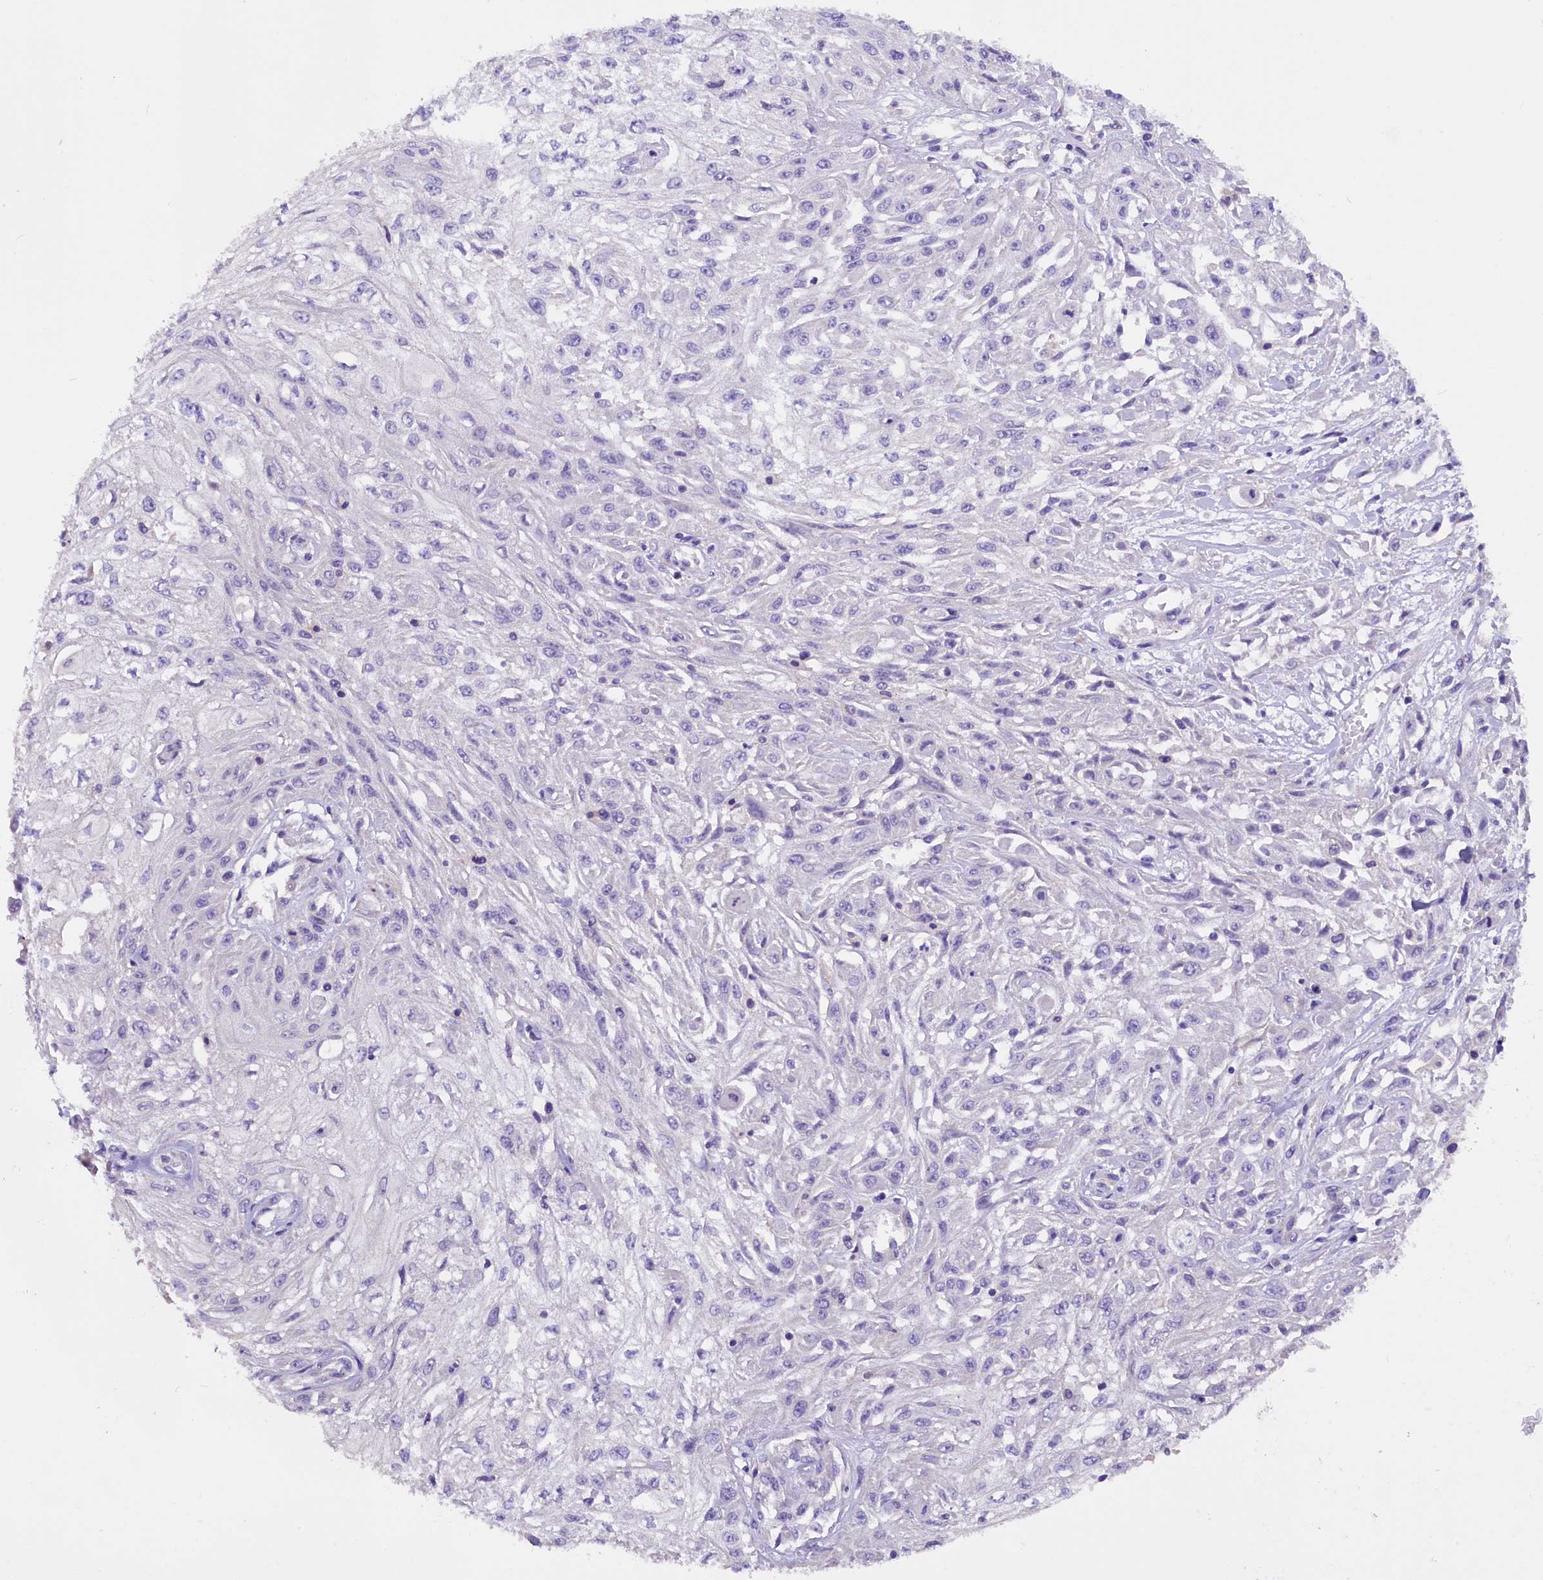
{"staining": {"intensity": "negative", "quantity": "none", "location": "none"}, "tissue": "skin cancer", "cell_type": "Tumor cells", "image_type": "cancer", "snomed": [{"axis": "morphology", "description": "Squamous cell carcinoma, NOS"}, {"axis": "morphology", "description": "Squamous cell carcinoma, metastatic, NOS"}, {"axis": "topography", "description": "Skin"}, {"axis": "topography", "description": "Lymph node"}], "caption": "Micrograph shows no protein expression in tumor cells of metastatic squamous cell carcinoma (skin) tissue.", "gene": "AP3B2", "patient": {"sex": "male", "age": 75}}